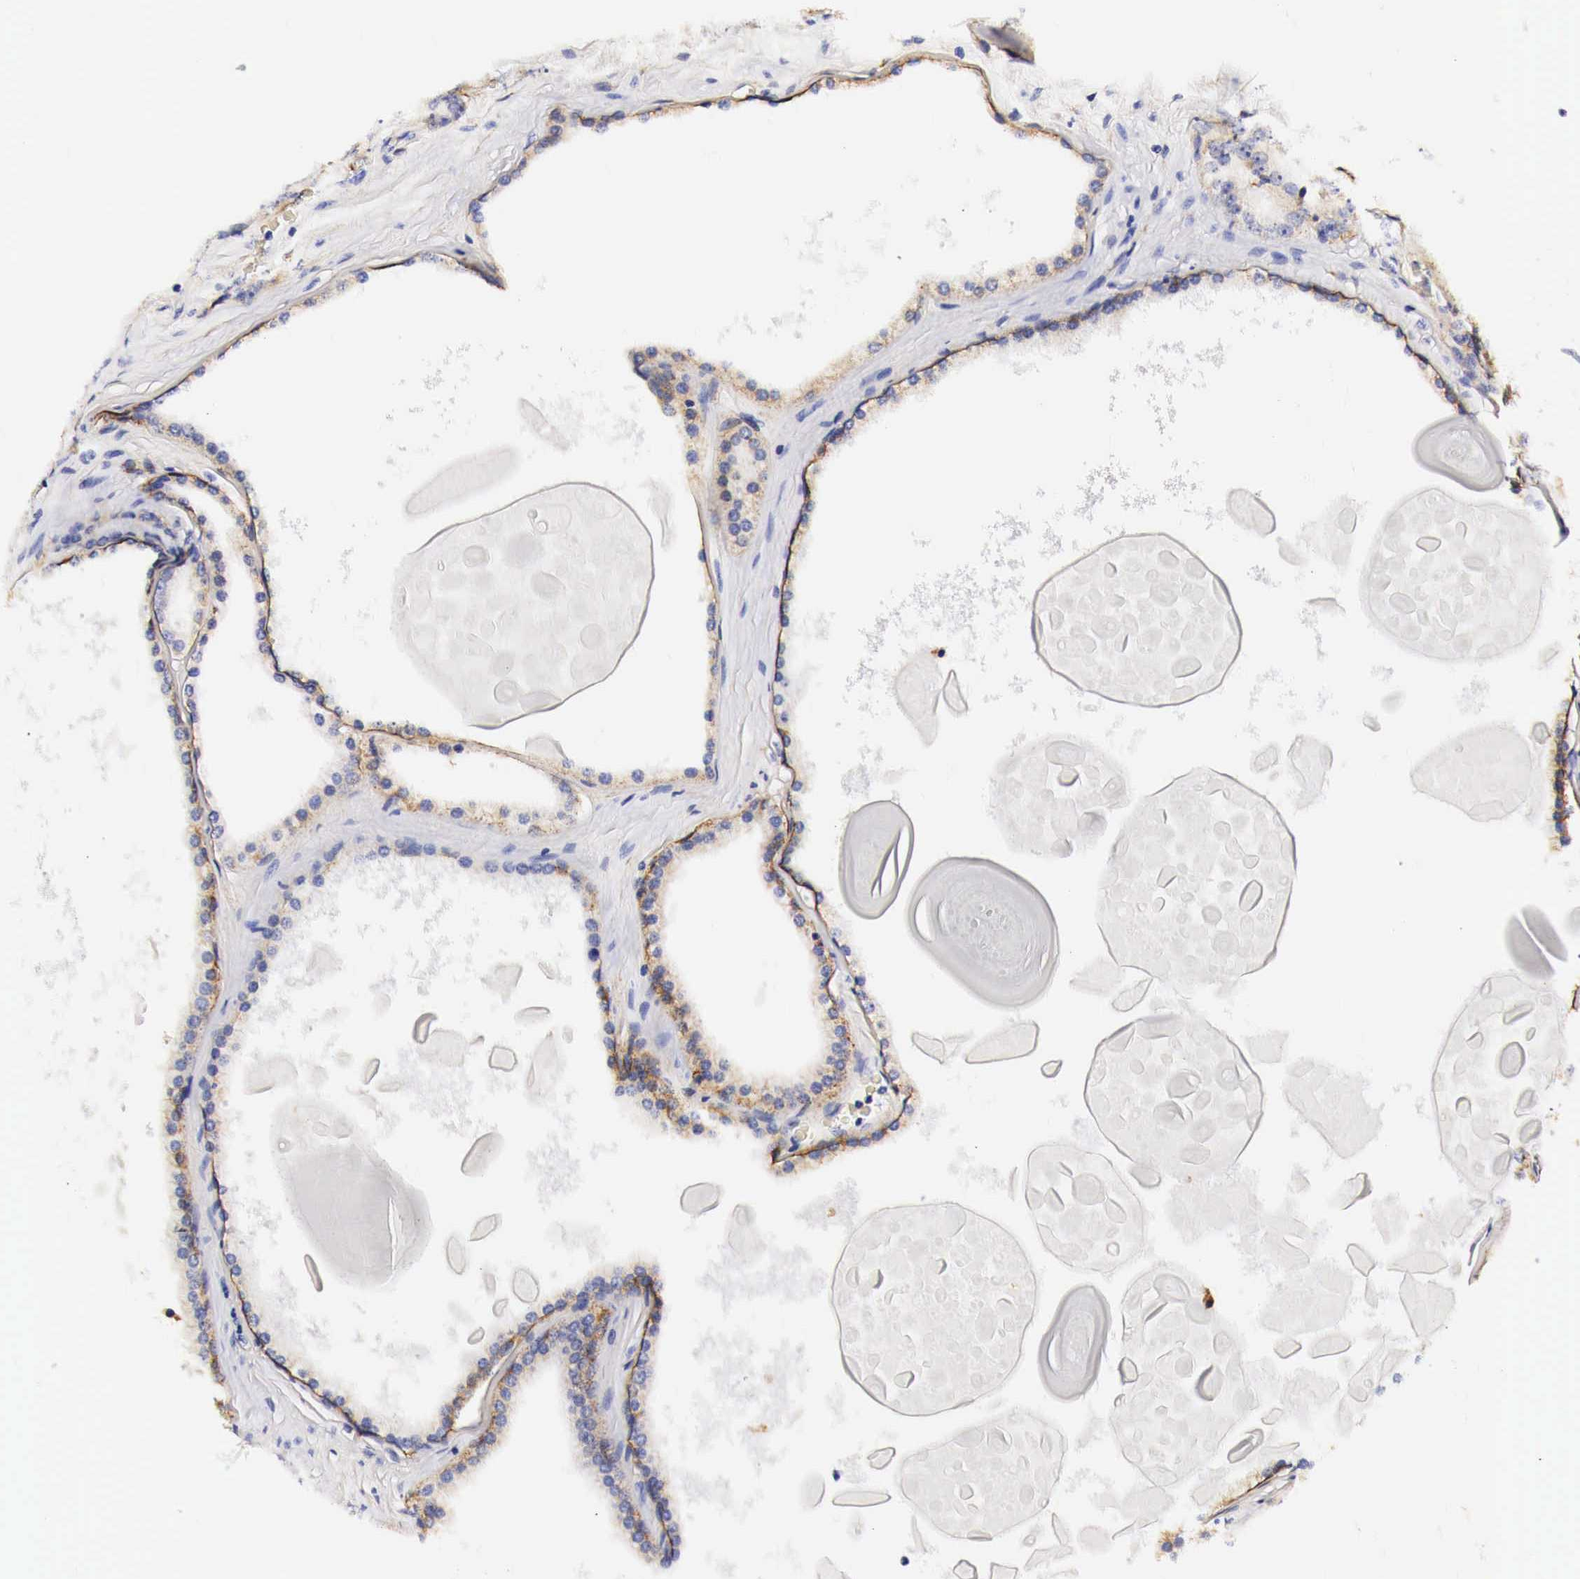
{"staining": {"intensity": "moderate", "quantity": "25%-75%", "location": "cytoplasmic/membranous"}, "tissue": "prostate cancer", "cell_type": "Tumor cells", "image_type": "cancer", "snomed": [{"axis": "morphology", "description": "Adenocarcinoma, Medium grade"}, {"axis": "topography", "description": "Prostate"}], "caption": "Immunohistochemistry image of neoplastic tissue: prostate cancer stained using immunohistochemistry (IHC) reveals medium levels of moderate protein expression localized specifically in the cytoplasmic/membranous of tumor cells, appearing as a cytoplasmic/membranous brown color.", "gene": "EGFR", "patient": {"sex": "male", "age": 60}}